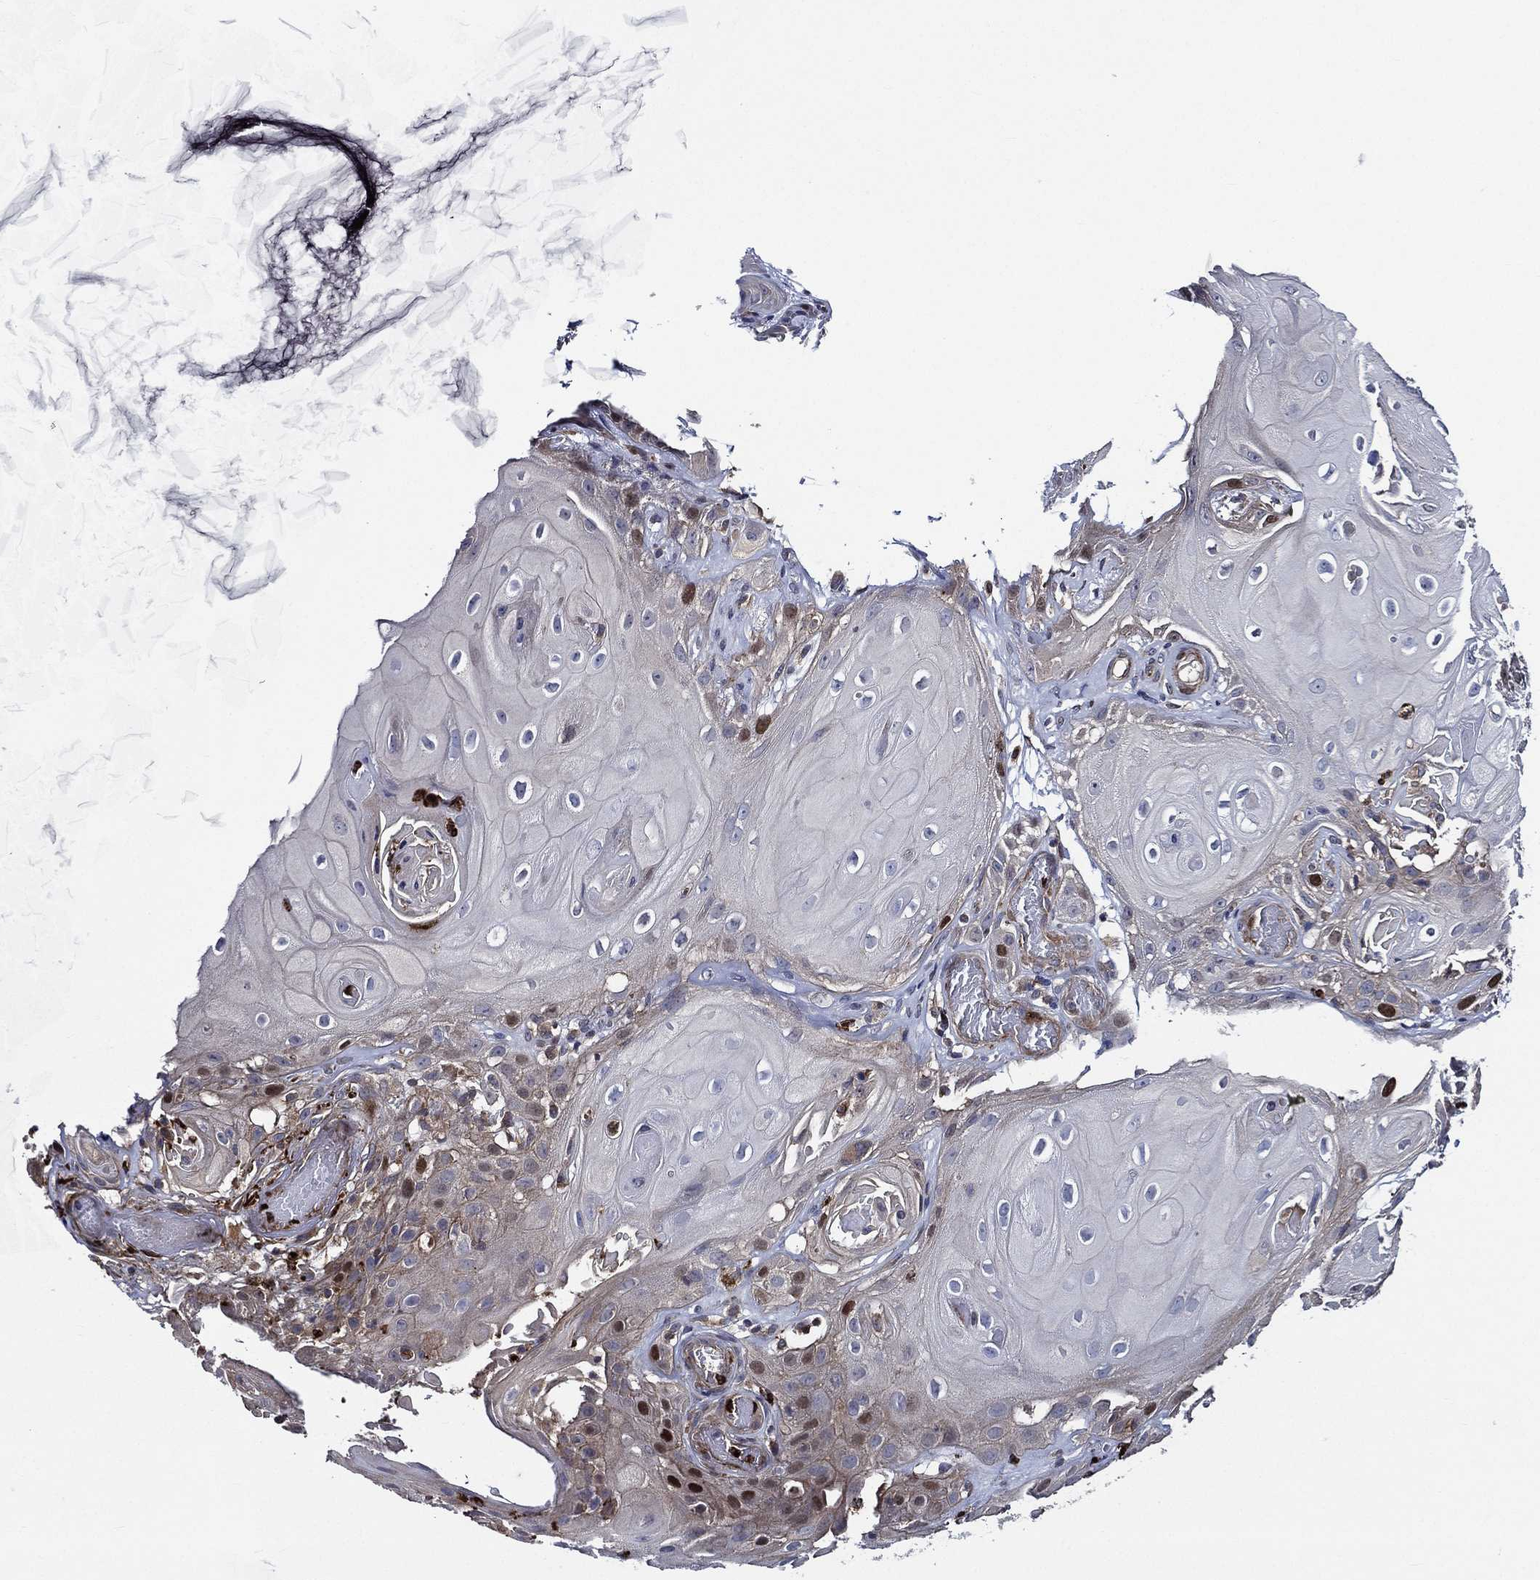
{"staining": {"intensity": "strong", "quantity": "<25%", "location": "nuclear"}, "tissue": "skin cancer", "cell_type": "Tumor cells", "image_type": "cancer", "snomed": [{"axis": "morphology", "description": "Squamous cell carcinoma, NOS"}, {"axis": "topography", "description": "Skin"}], "caption": "High-power microscopy captured an IHC micrograph of skin cancer, revealing strong nuclear expression in approximately <25% of tumor cells.", "gene": "KIF20B", "patient": {"sex": "male", "age": 62}}